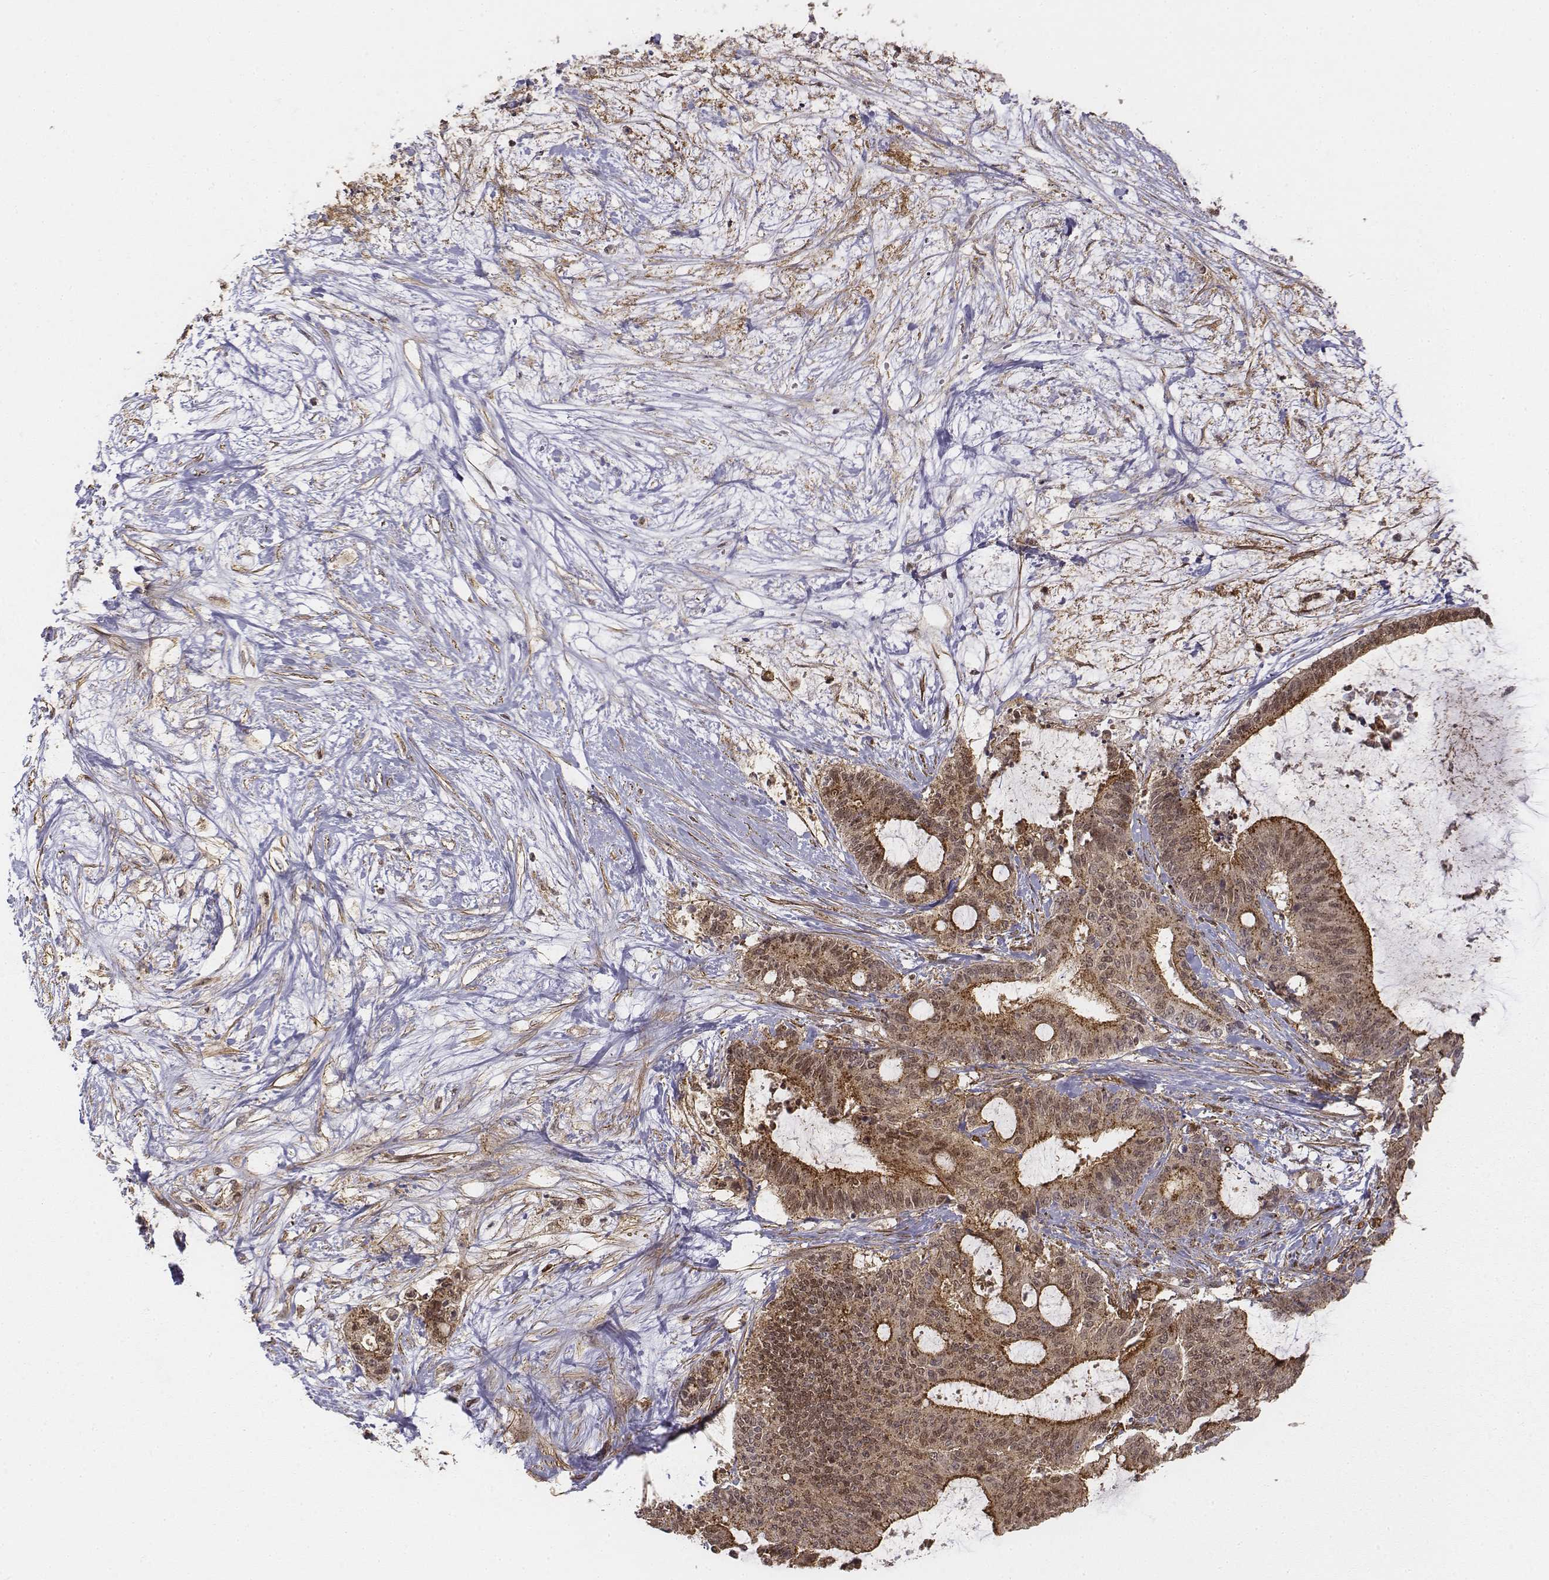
{"staining": {"intensity": "moderate", "quantity": ">75%", "location": "cytoplasmic/membranous,nuclear"}, "tissue": "liver cancer", "cell_type": "Tumor cells", "image_type": "cancer", "snomed": [{"axis": "morphology", "description": "Cholangiocarcinoma"}, {"axis": "topography", "description": "Liver"}], "caption": "Liver cancer (cholangiocarcinoma) stained with a protein marker displays moderate staining in tumor cells.", "gene": "ZFYVE19", "patient": {"sex": "female", "age": 73}}